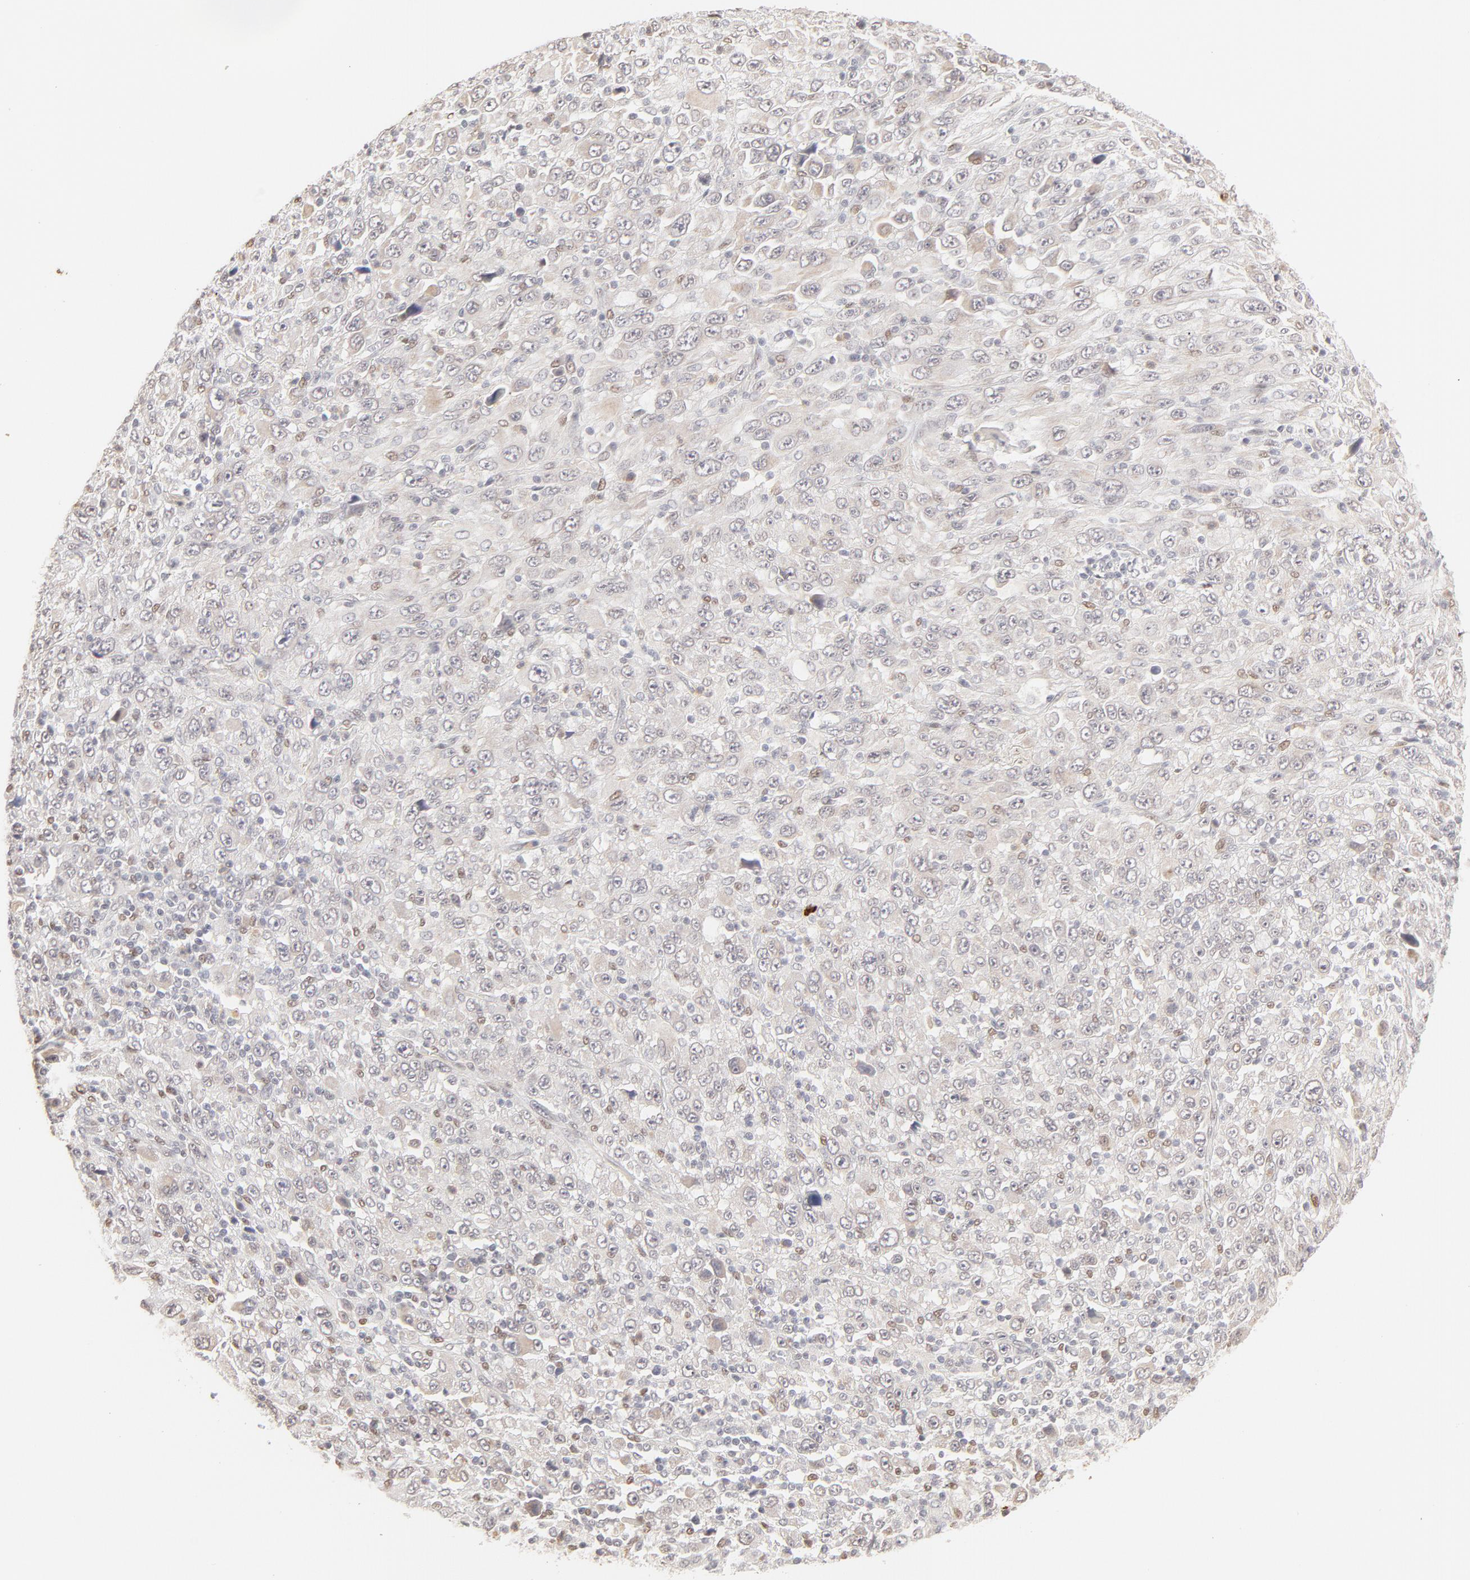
{"staining": {"intensity": "weak", "quantity": "<25%", "location": "nuclear"}, "tissue": "melanoma", "cell_type": "Tumor cells", "image_type": "cancer", "snomed": [{"axis": "morphology", "description": "Malignant melanoma, Metastatic site"}, {"axis": "topography", "description": "Skin"}], "caption": "An image of malignant melanoma (metastatic site) stained for a protein shows no brown staining in tumor cells.", "gene": "PBX3", "patient": {"sex": "female", "age": 56}}